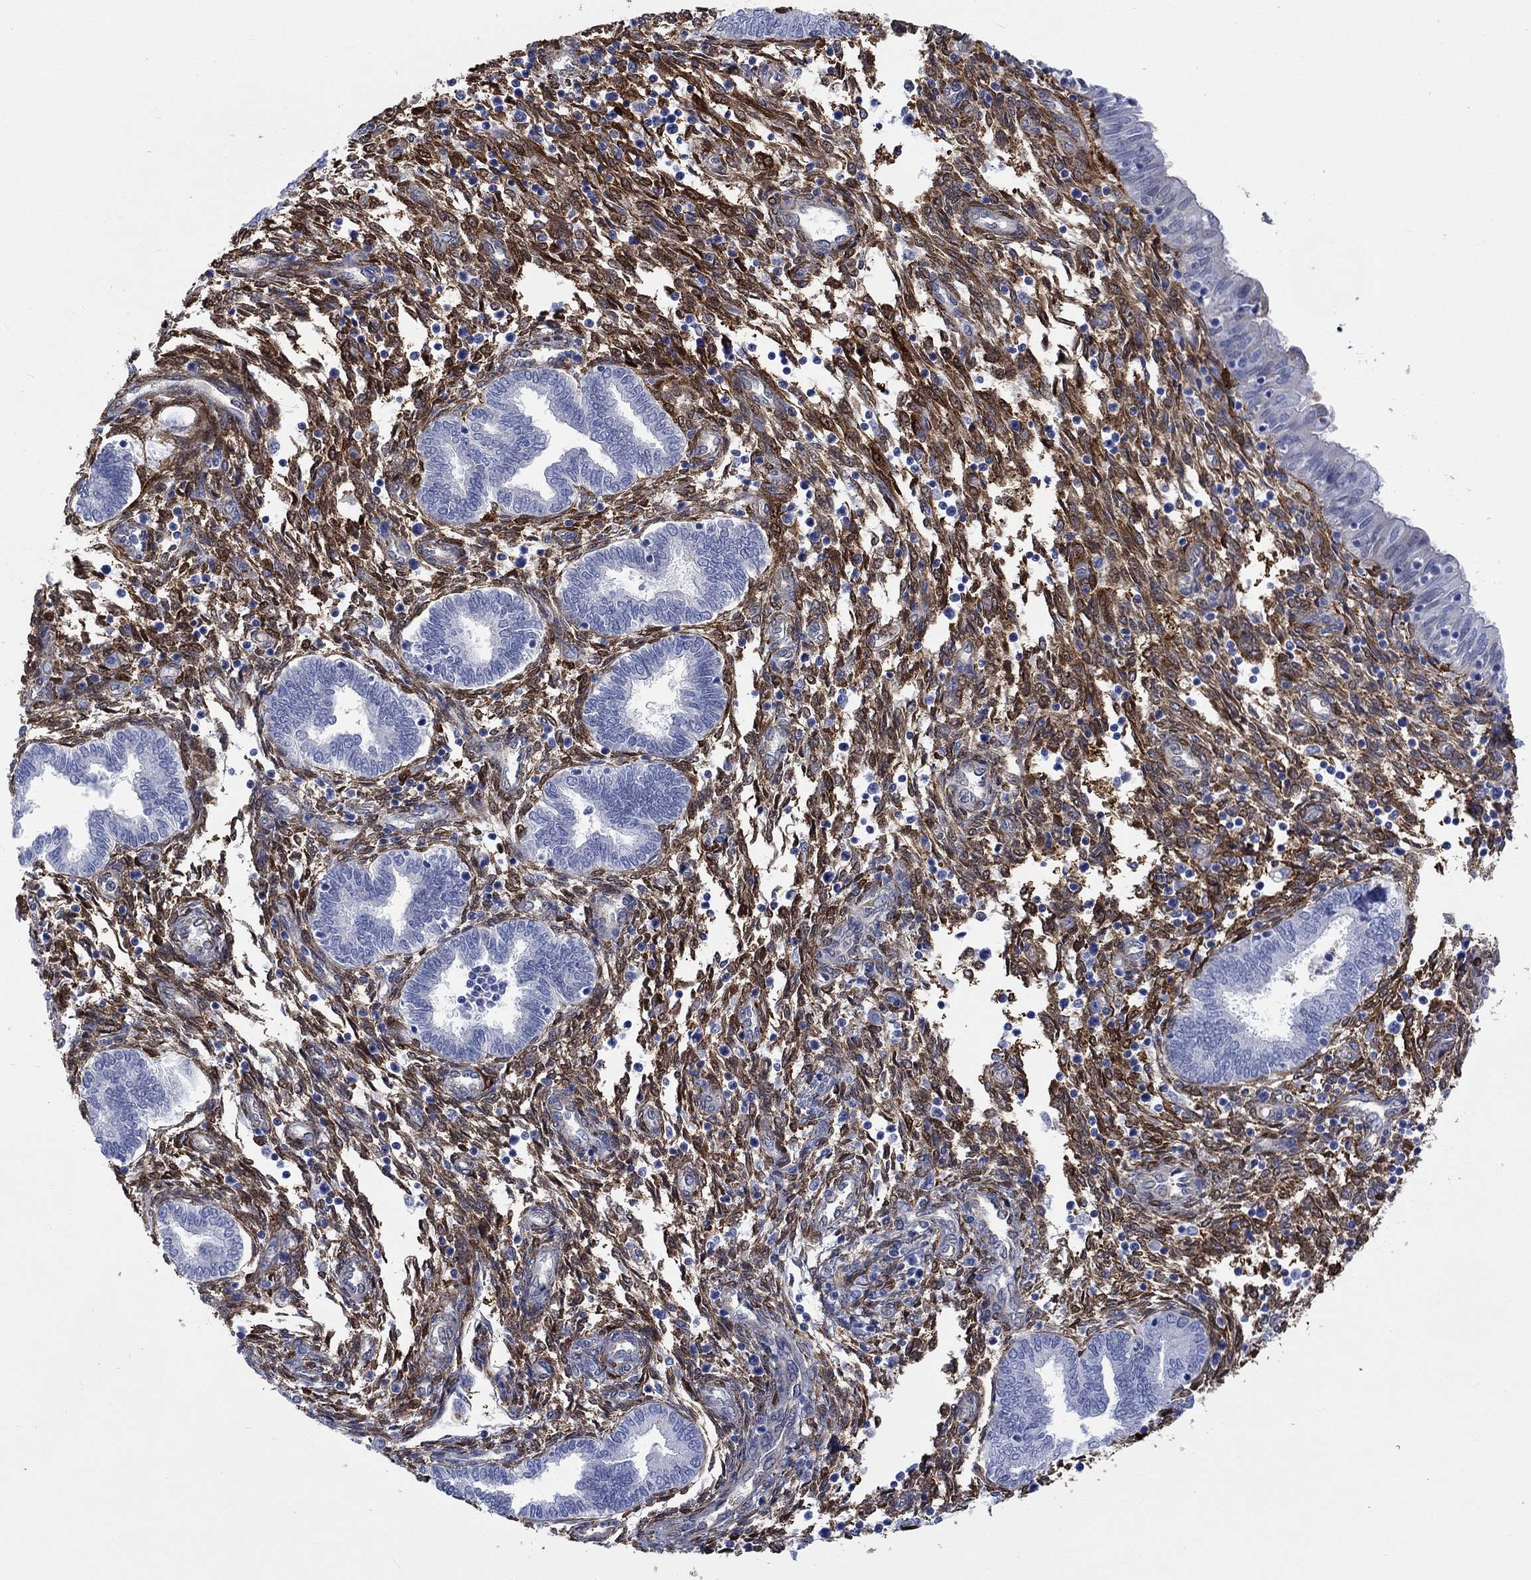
{"staining": {"intensity": "strong", "quantity": "25%-75%", "location": "cytoplasmic/membranous"}, "tissue": "endometrium", "cell_type": "Cells in endometrial stroma", "image_type": "normal", "snomed": [{"axis": "morphology", "description": "Normal tissue, NOS"}, {"axis": "topography", "description": "Endometrium"}], "caption": "Cells in endometrial stroma exhibit strong cytoplasmic/membranous staining in about 25%-75% of cells in unremarkable endometrium. (Brightfield microscopy of DAB IHC at high magnification).", "gene": "TGM2", "patient": {"sex": "female", "age": 42}}